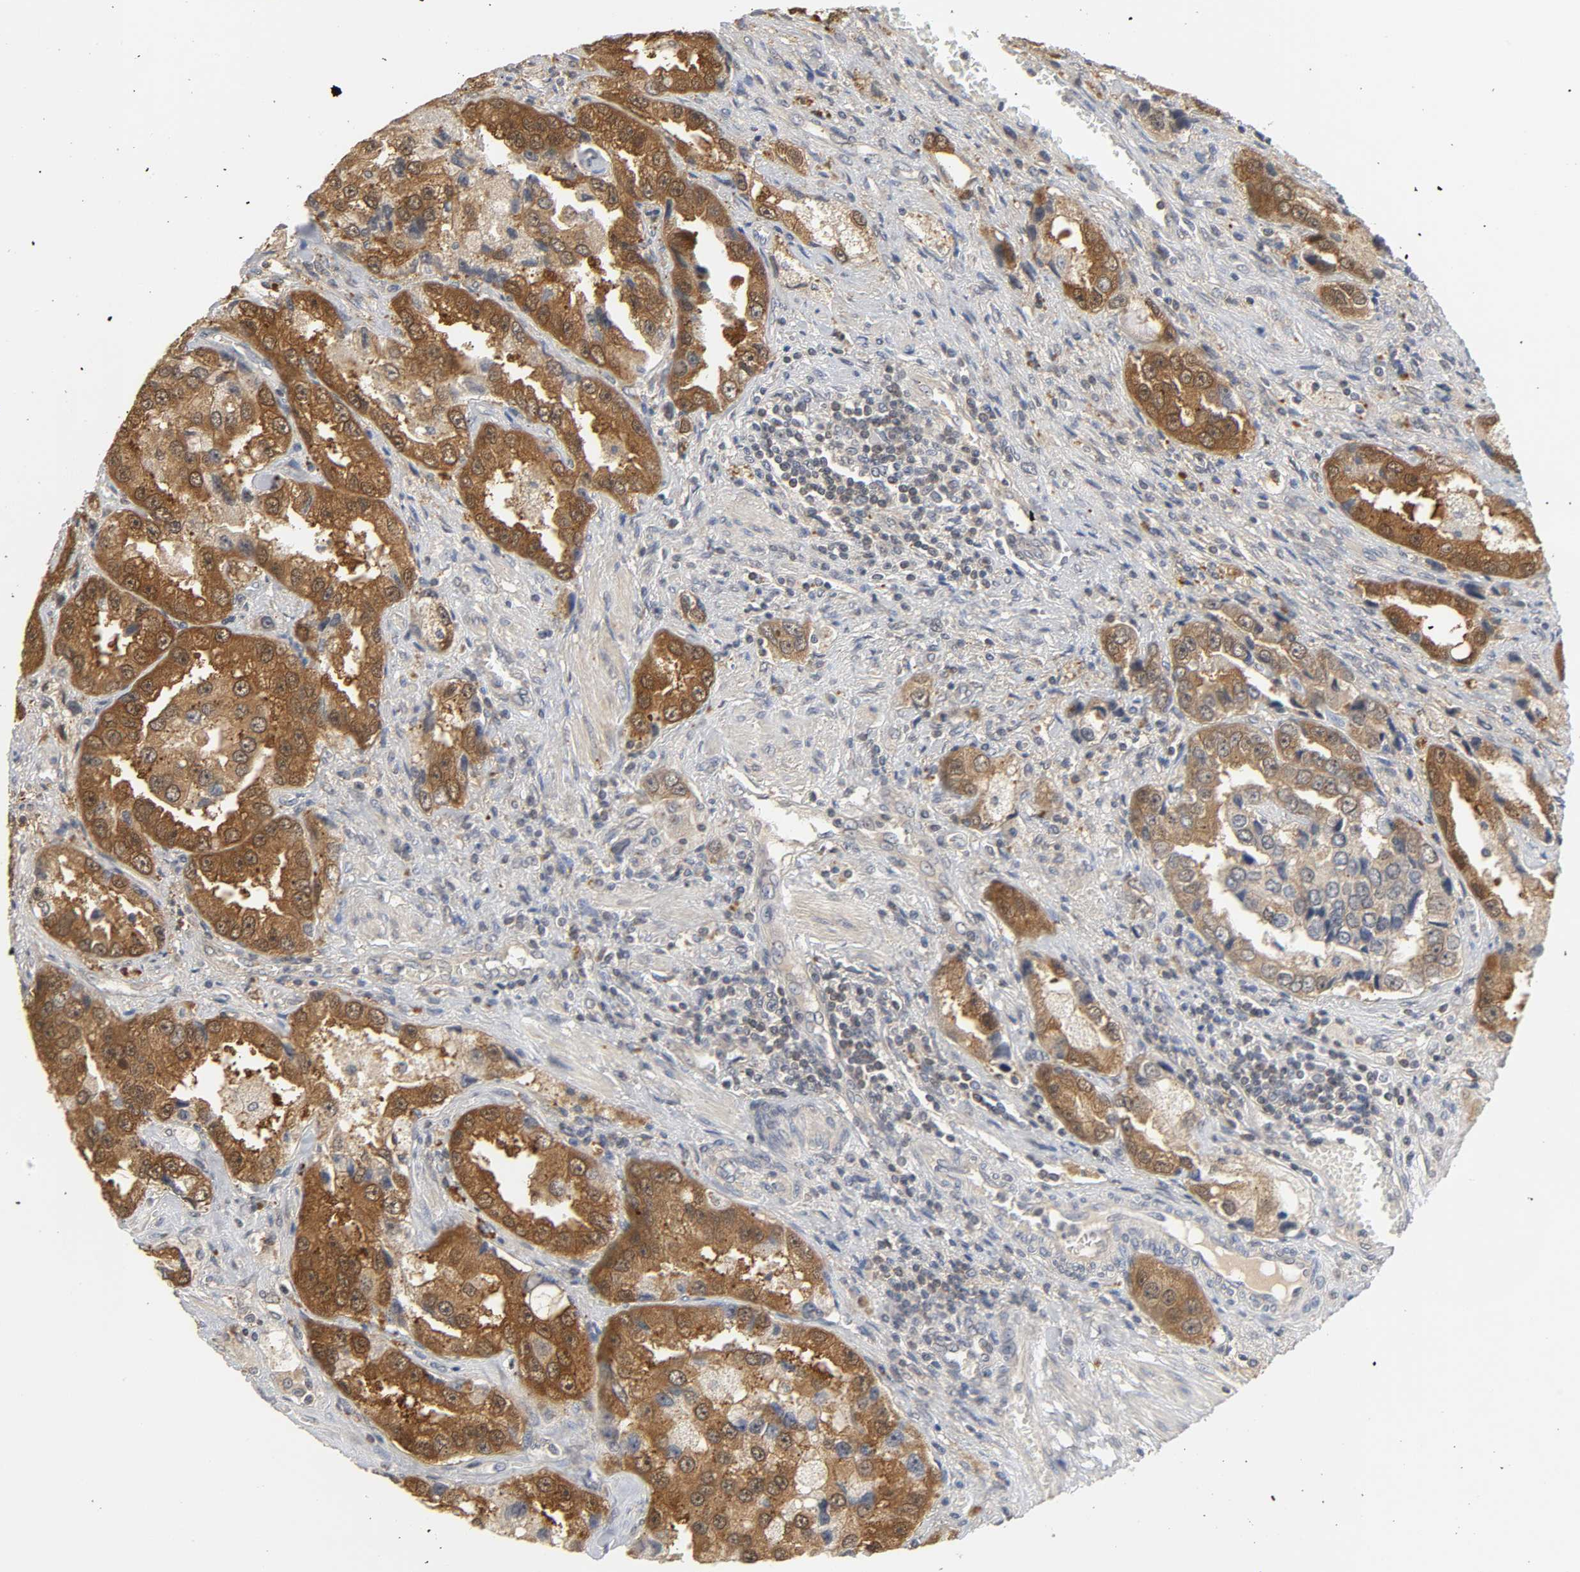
{"staining": {"intensity": "strong", "quantity": ">75%", "location": "cytoplasmic/membranous"}, "tissue": "prostate cancer", "cell_type": "Tumor cells", "image_type": "cancer", "snomed": [{"axis": "morphology", "description": "Adenocarcinoma, High grade"}, {"axis": "topography", "description": "Prostate"}], "caption": "The image shows staining of high-grade adenocarcinoma (prostate), revealing strong cytoplasmic/membranous protein positivity (brown color) within tumor cells. (DAB = brown stain, brightfield microscopy at high magnification).", "gene": "MIF", "patient": {"sex": "male", "age": 63}}